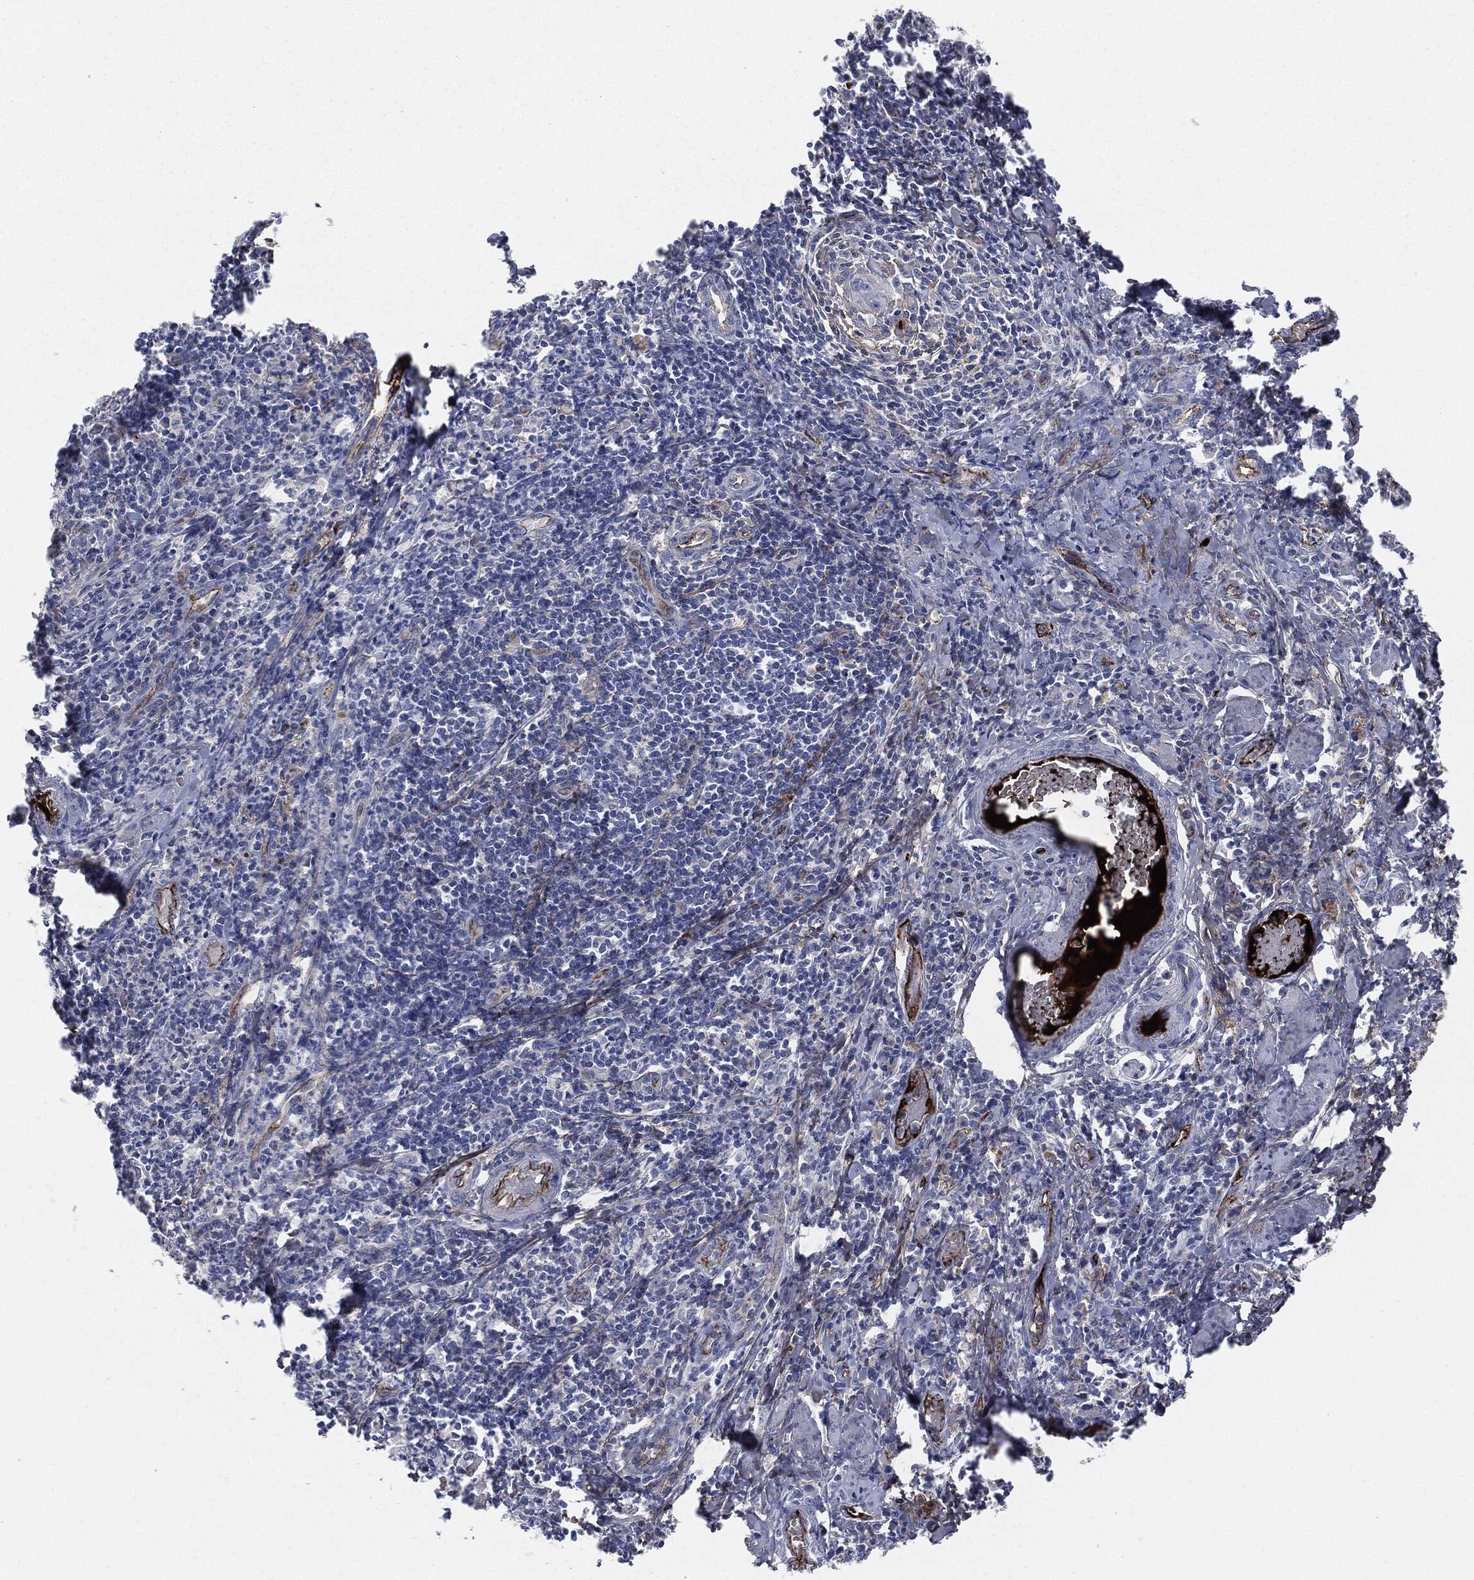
{"staining": {"intensity": "negative", "quantity": "none", "location": "none"}, "tissue": "cervical cancer", "cell_type": "Tumor cells", "image_type": "cancer", "snomed": [{"axis": "morphology", "description": "Squamous cell carcinoma, NOS"}, {"axis": "topography", "description": "Cervix"}], "caption": "Protein analysis of squamous cell carcinoma (cervical) displays no significant expression in tumor cells.", "gene": "APOB", "patient": {"sex": "female", "age": 26}}